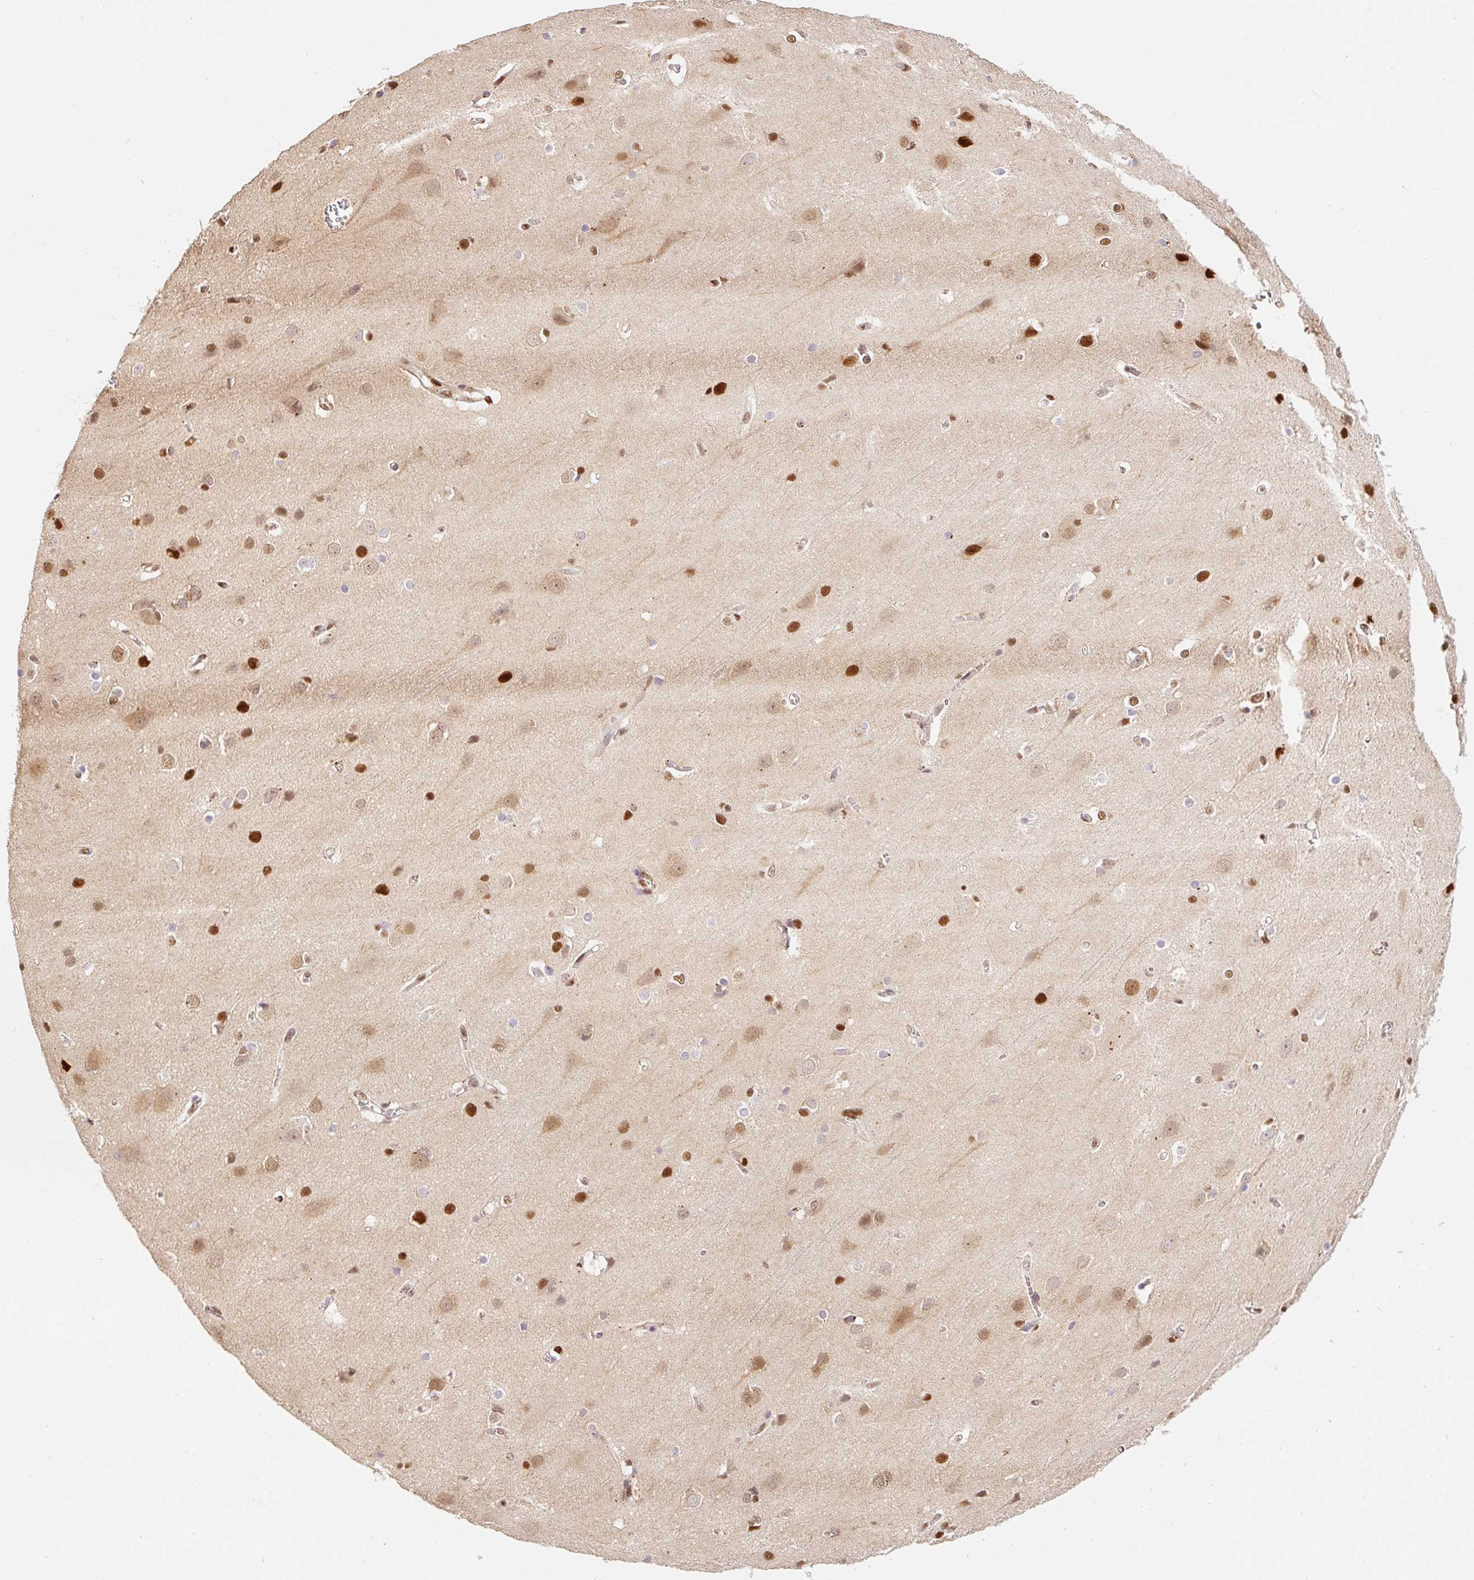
{"staining": {"intensity": "moderate", "quantity": "25%-75%", "location": "nuclear"}, "tissue": "cerebral cortex", "cell_type": "Endothelial cells", "image_type": "normal", "snomed": [{"axis": "morphology", "description": "Normal tissue, NOS"}, {"axis": "topography", "description": "Cerebral cortex"}], "caption": "This is an image of immunohistochemistry staining of unremarkable cerebral cortex, which shows moderate staining in the nuclear of endothelial cells.", "gene": "GPR139", "patient": {"sex": "male", "age": 37}}